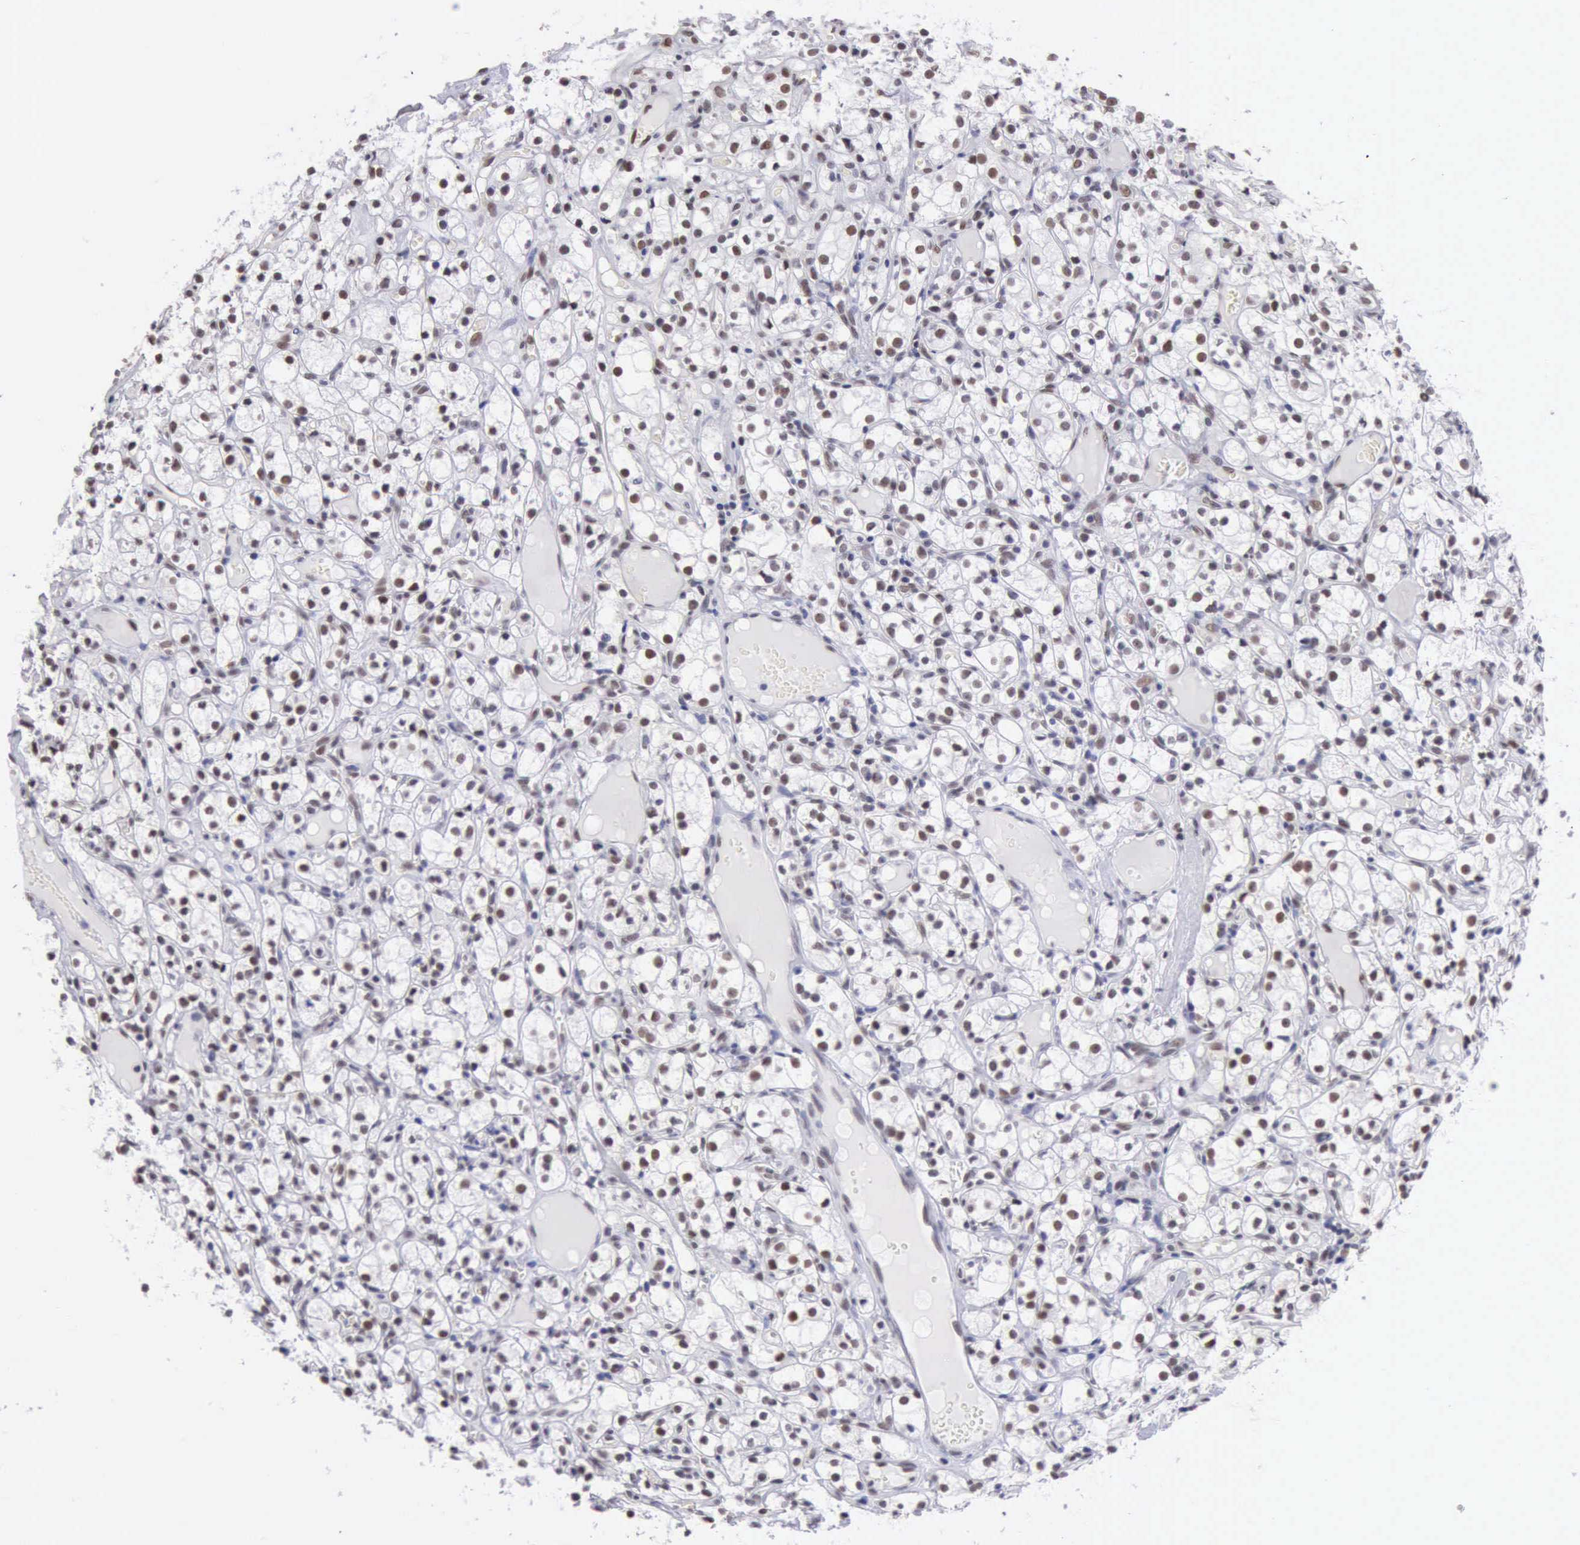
{"staining": {"intensity": "weak", "quantity": "<25%", "location": "nuclear"}, "tissue": "renal cancer", "cell_type": "Tumor cells", "image_type": "cancer", "snomed": [{"axis": "morphology", "description": "Adenocarcinoma, NOS"}, {"axis": "topography", "description": "Kidney"}], "caption": "There is no significant positivity in tumor cells of renal adenocarcinoma.", "gene": "ERCC4", "patient": {"sex": "male", "age": 61}}